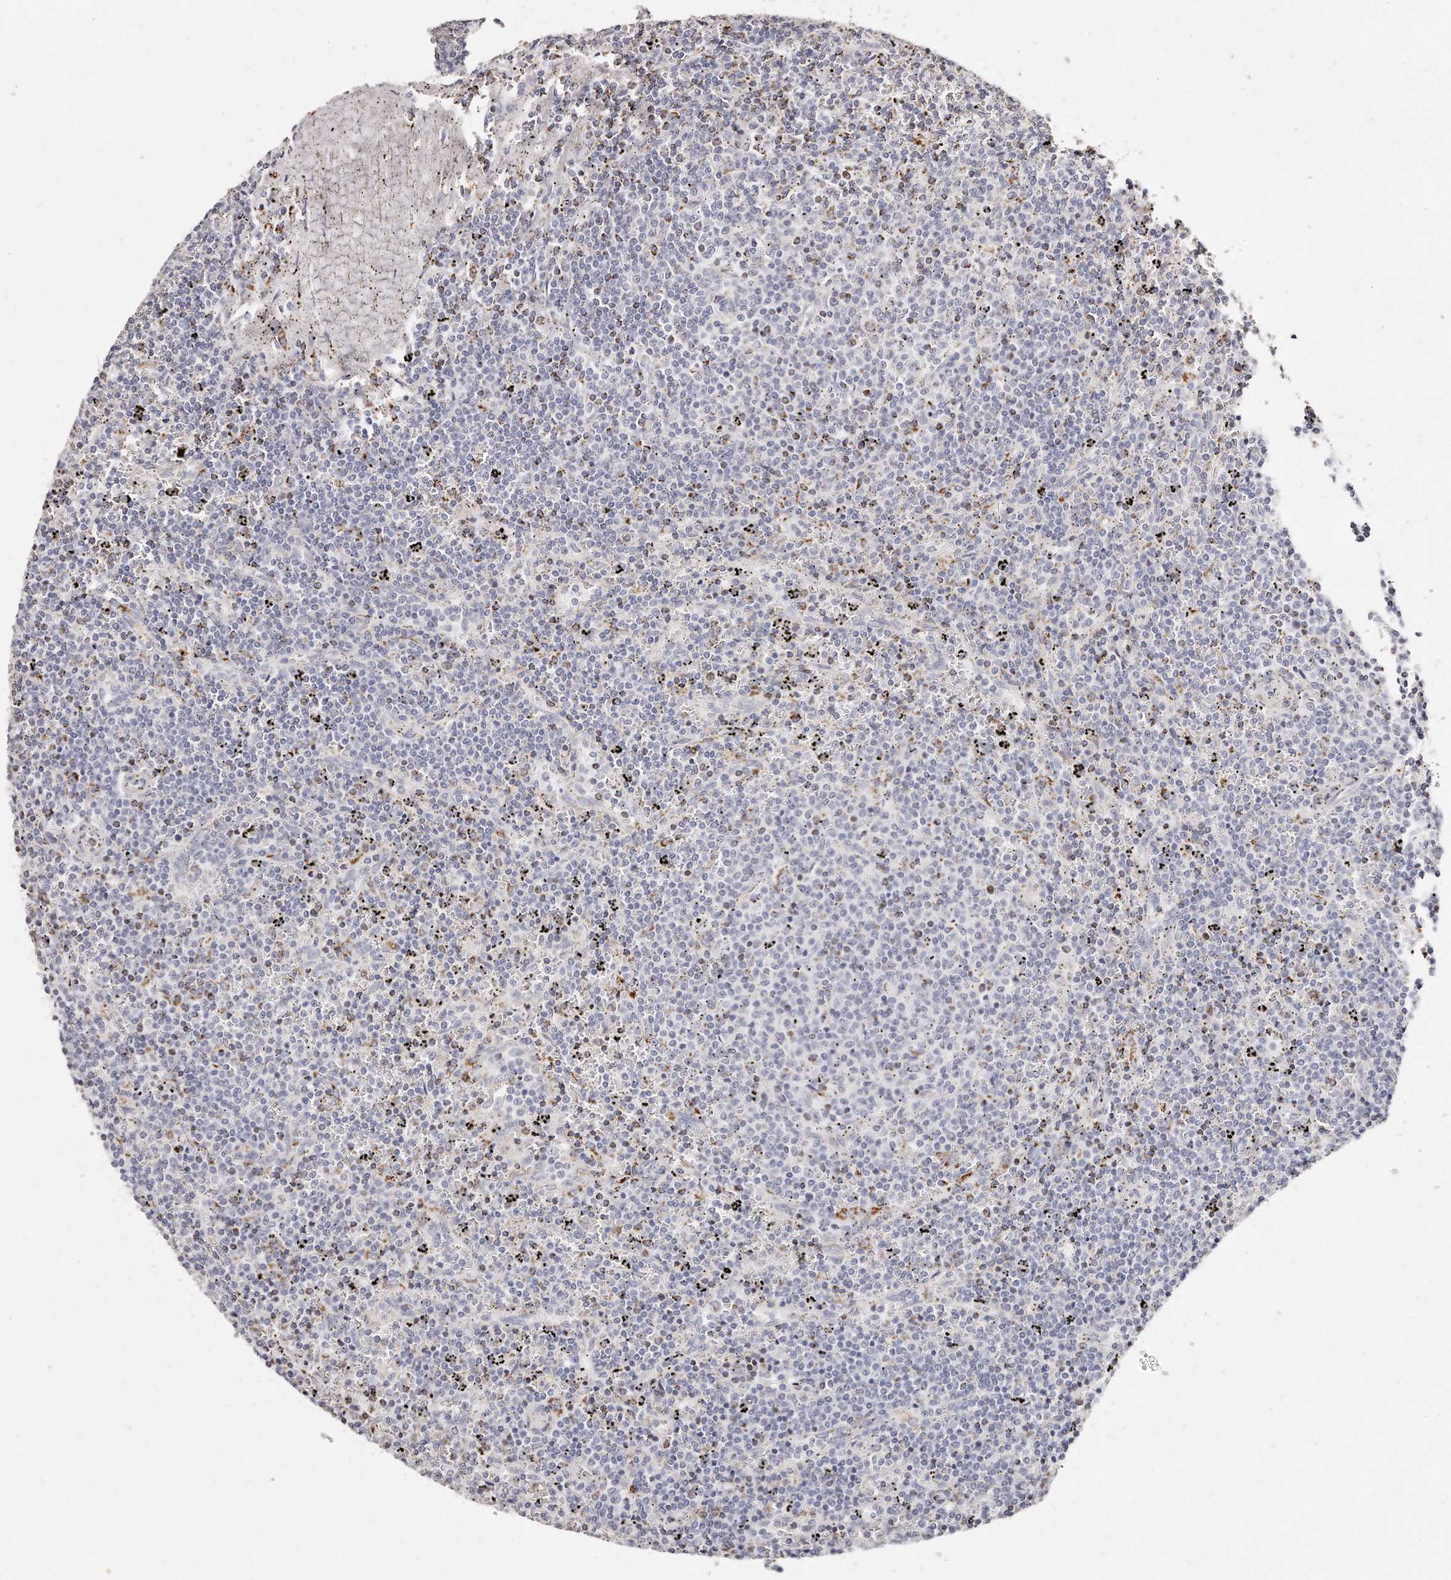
{"staining": {"intensity": "negative", "quantity": "none", "location": "none"}, "tissue": "lymphoma", "cell_type": "Tumor cells", "image_type": "cancer", "snomed": [{"axis": "morphology", "description": "Malignant lymphoma, non-Hodgkin's type, Low grade"}, {"axis": "topography", "description": "Spleen"}], "caption": "Immunohistochemistry (IHC) micrograph of lymphoma stained for a protein (brown), which demonstrates no expression in tumor cells.", "gene": "RTKN", "patient": {"sex": "female", "age": 50}}